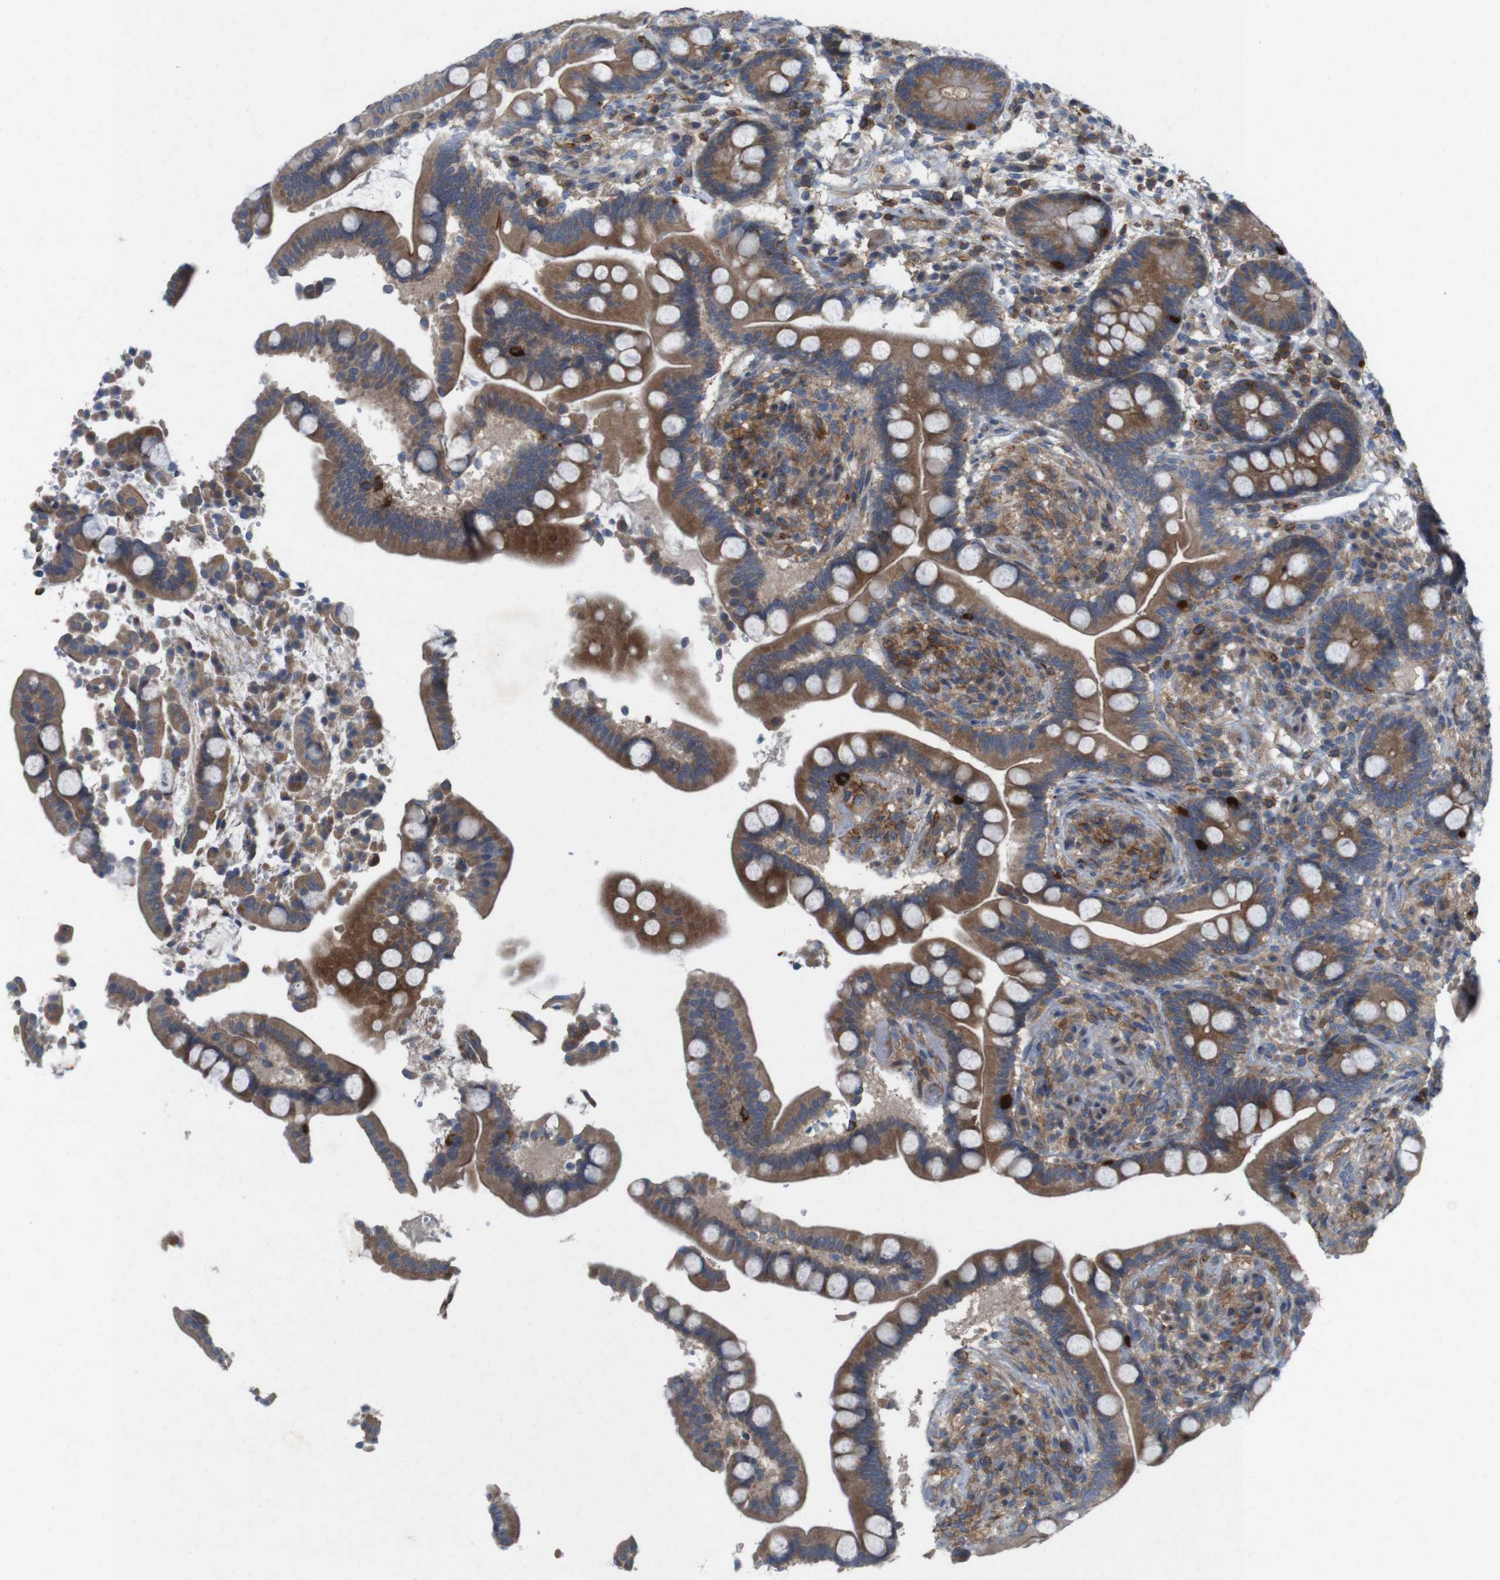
{"staining": {"intensity": "weak", "quantity": ">75%", "location": "cytoplasmic/membranous"}, "tissue": "colon", "cell_type": "Endothelial cells", "image_type": "normal", "snomed": [{"axis": "morphology", "description": "Normal tissue, NOS"}, {"axis": "topography", "description": "Colon"}], "caption": "Colon stained with immunohistochemistry shows weak cytoplasmic/membranous staining in approximately >75% of endothelial cells.", "gene": "SIGLEC8", "patient": {"sex": "male", "age": 73}}